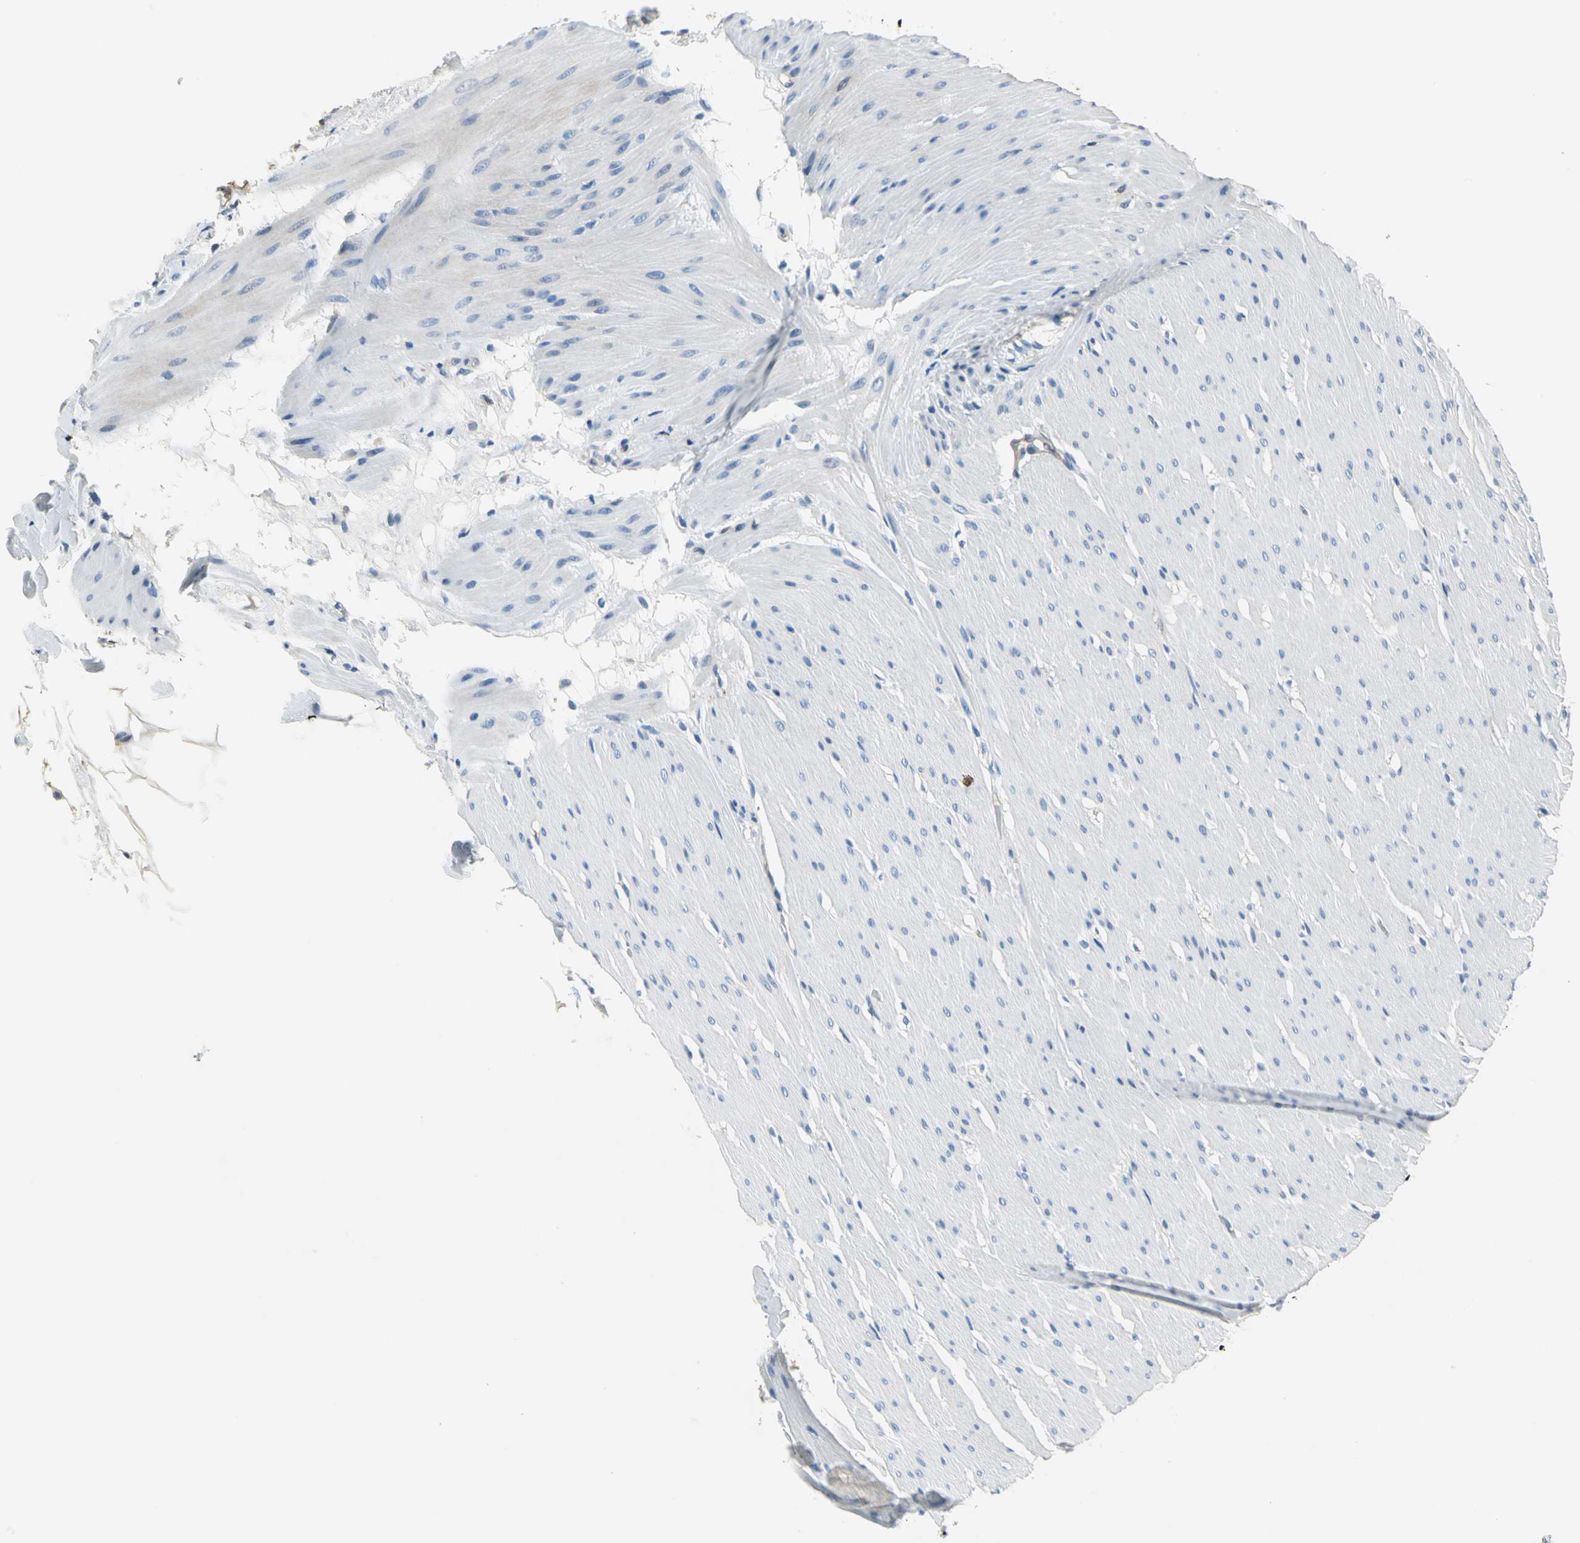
{"staining": {"intensity": "negative", "quantity": "none", "location": "none"}, "tissue": "smooth muscle", "cell_type": "Smooth muscle cells", "image_type": "normal", "snomed": [{"axis": "morphology", "description": "Normal tissue, NOS"}, {"axis": "topography", "description": "Smooth muscle"}, {"axis": "topography", "description": "Colon"}], "caption": "Human smooth muscle stained for a protein using immunohistochemistry (IHC) displays no staining in smooth muscle cells.", "gene": "ENSG00000285130", "patient": {"sex": "male", "age": 67}}